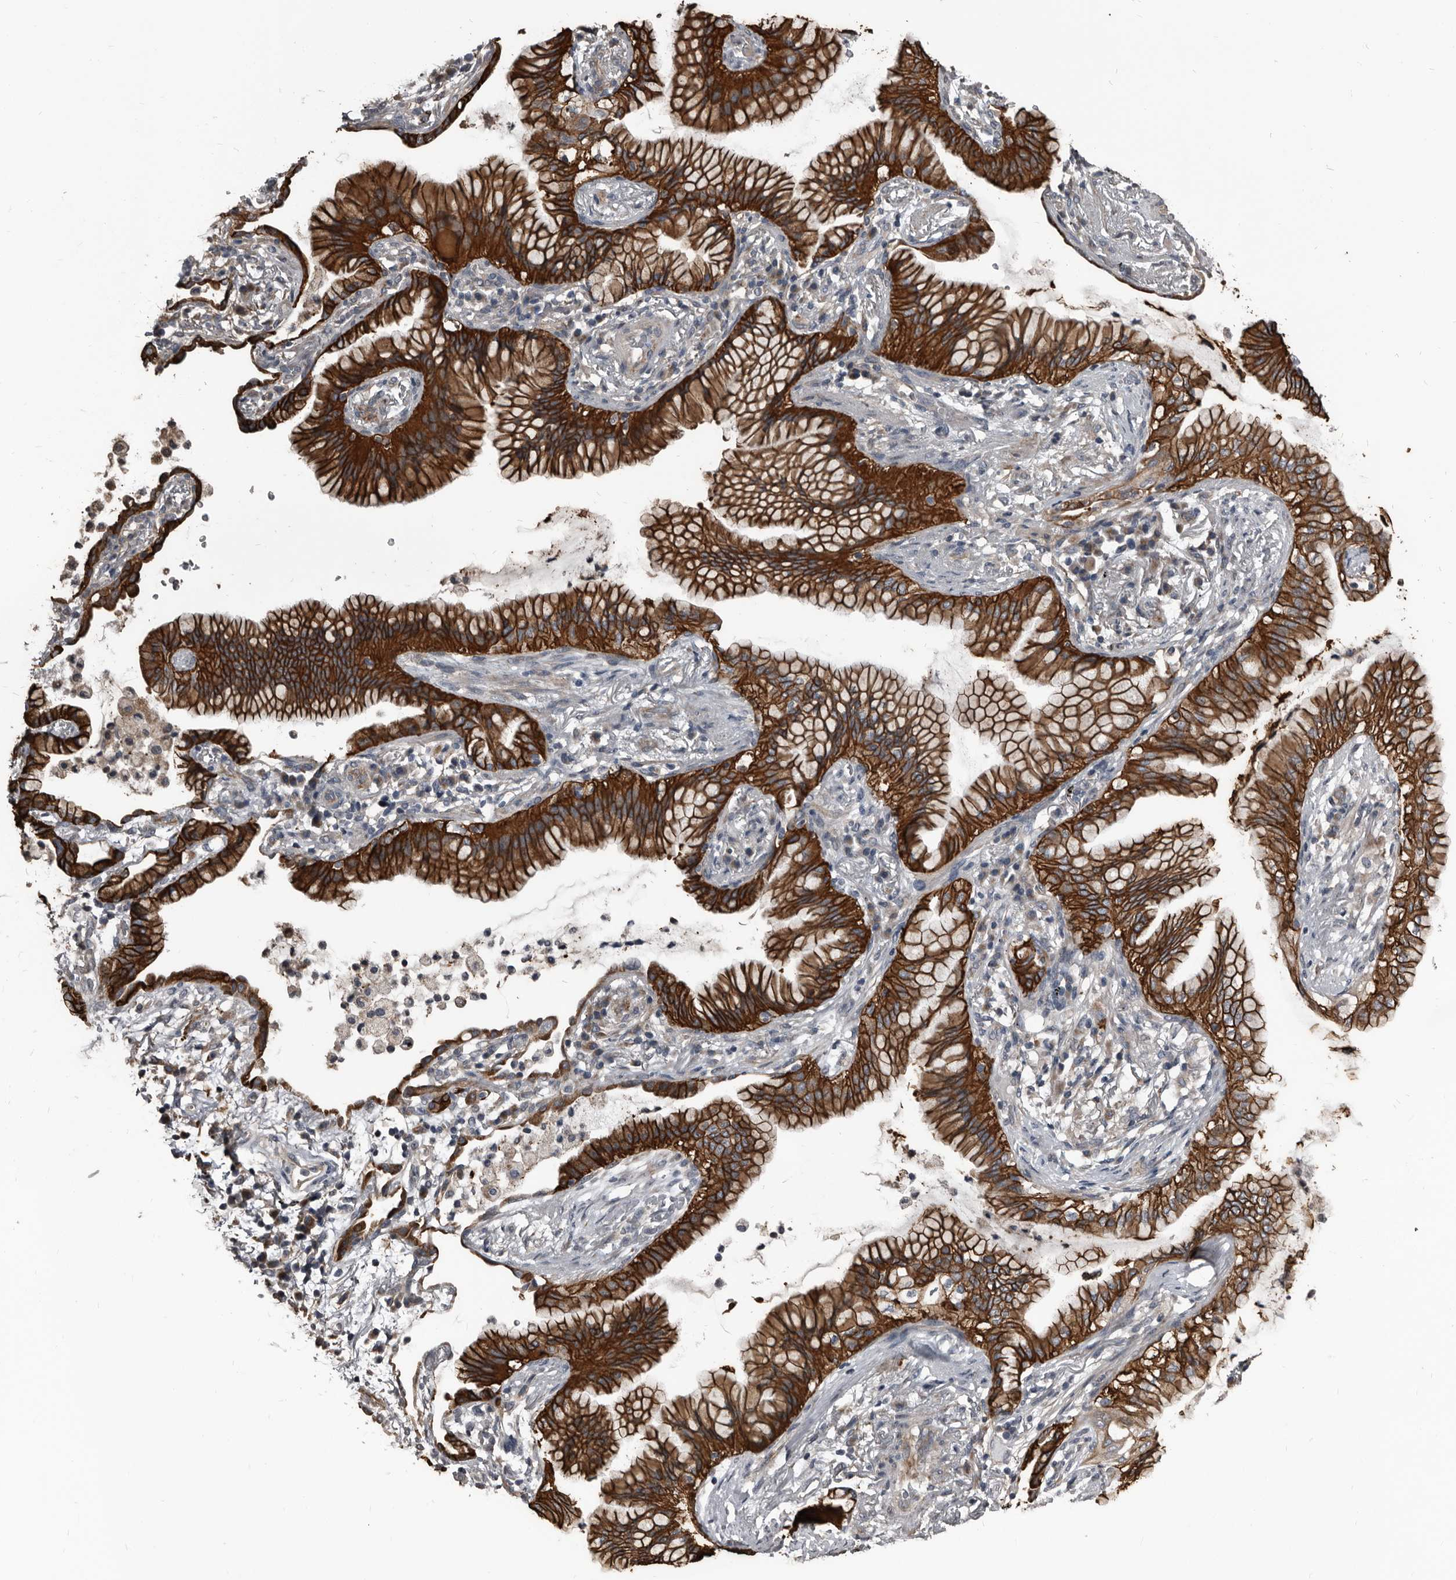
{"staining": {"intensity": "strong", "quantity": ">75%", "location": "cytoplasmic/membranous"}, "tissue": "lung cancer", "cell_type": "Tumor cells", "image_type": "cancer", "snomed": [{"axis": "morphology", "description": "Adenocarcinoma, NOS"}, {"axis": "topography", "description": "Lung"}], "caption": "Lung adenocarcinoma stained for a protein reveals strong cytoplasmic/membranous positivity in tumor cells. (DAB IHC with brightfield microscopy, high magnification).", "gene": "DHPS", "patient": {"sex": "female", "age": 70}}